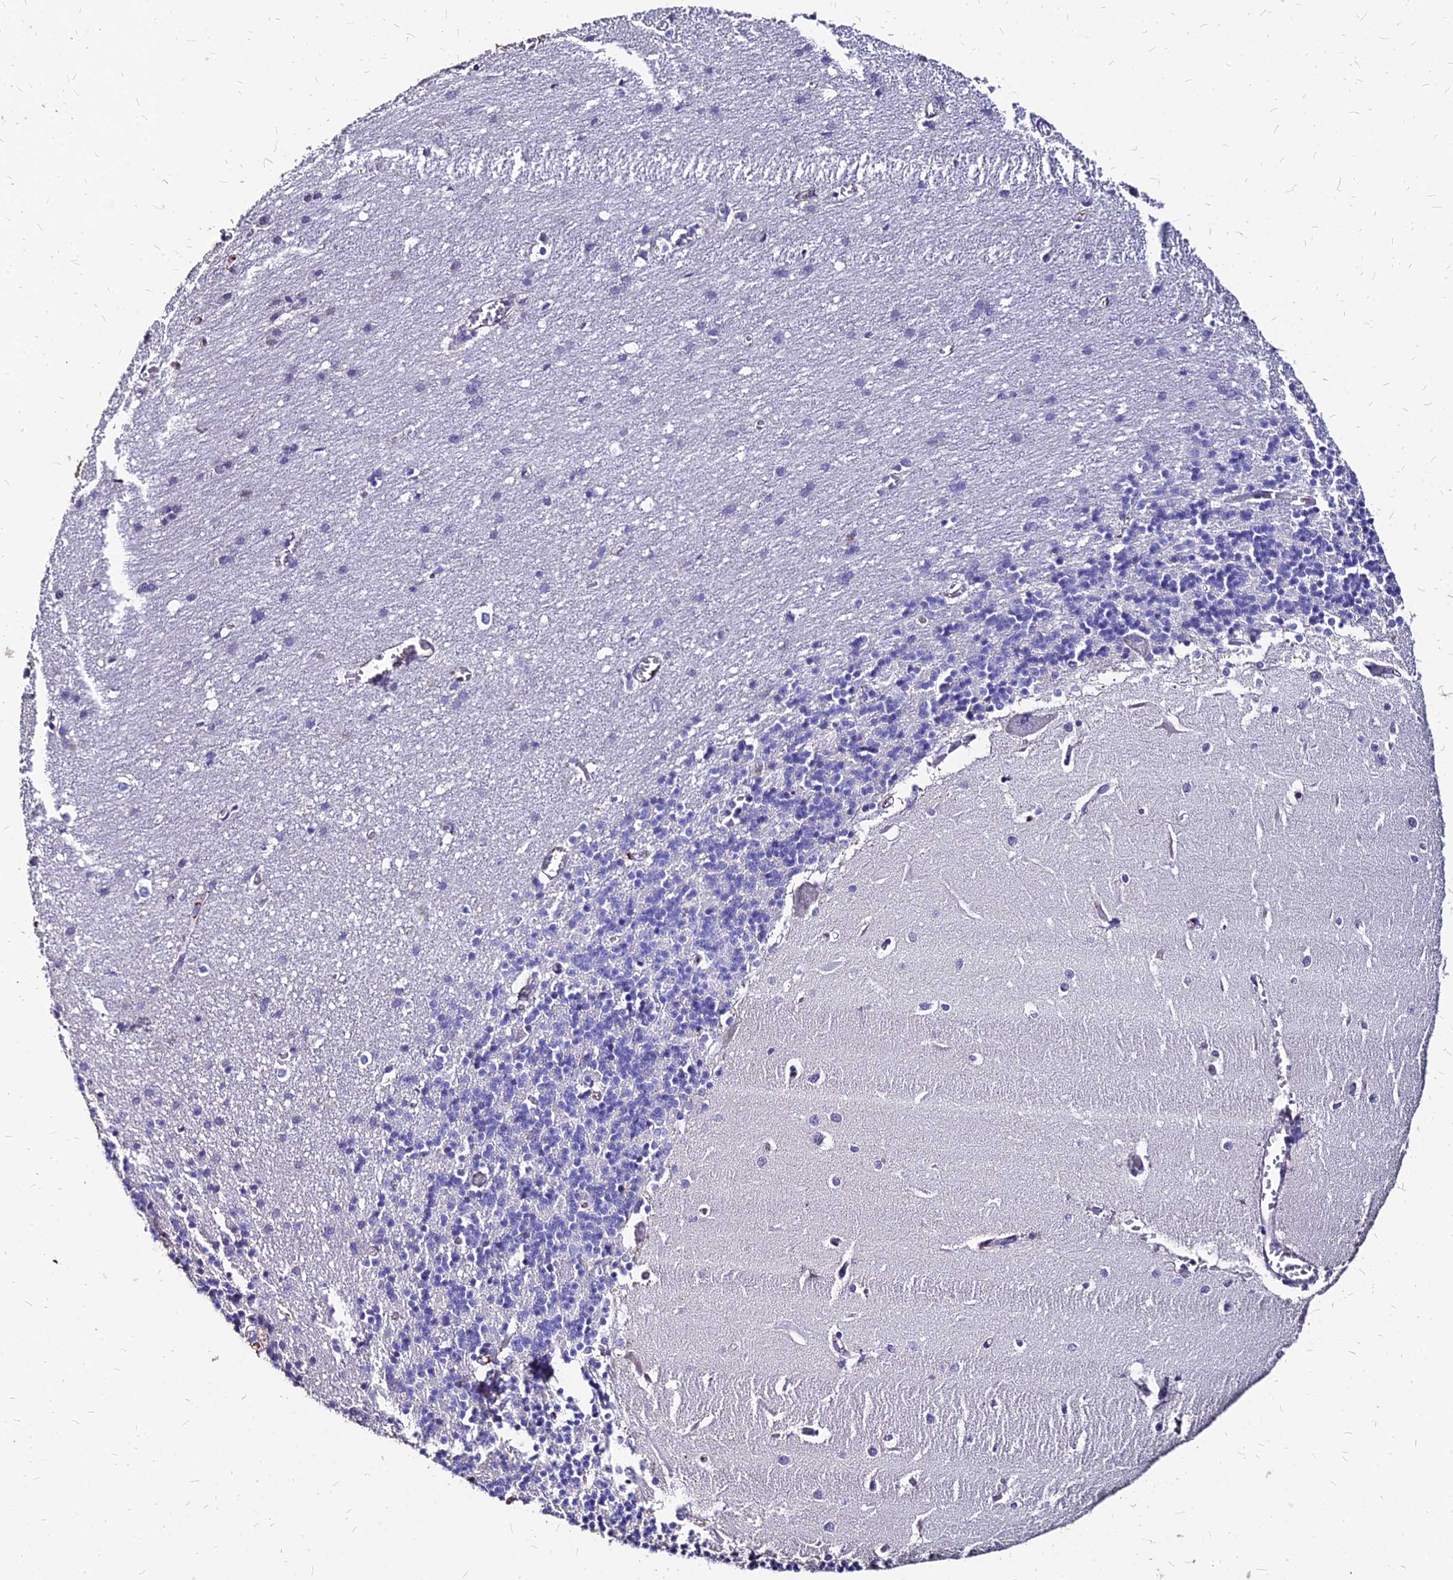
{"staining": {"intensity": "negative", "quantity": "none", "location": "none"}, "tissue": "cerebellum", "cell_type": "Cells in granular layer", "image_type": "normal", "snomed": [{"axis": "morphology", "description": "Normal tissue, NOS"}, {"axis": "topography", "description": "Cerebellum"}], "caption": "This is an immunohistochemistry photomicrograph of unremarkable cerebellum. There is no positivity in cells in granular layer.", "gene": "NME5", "patient": {"sex": "male", "age": 37}}